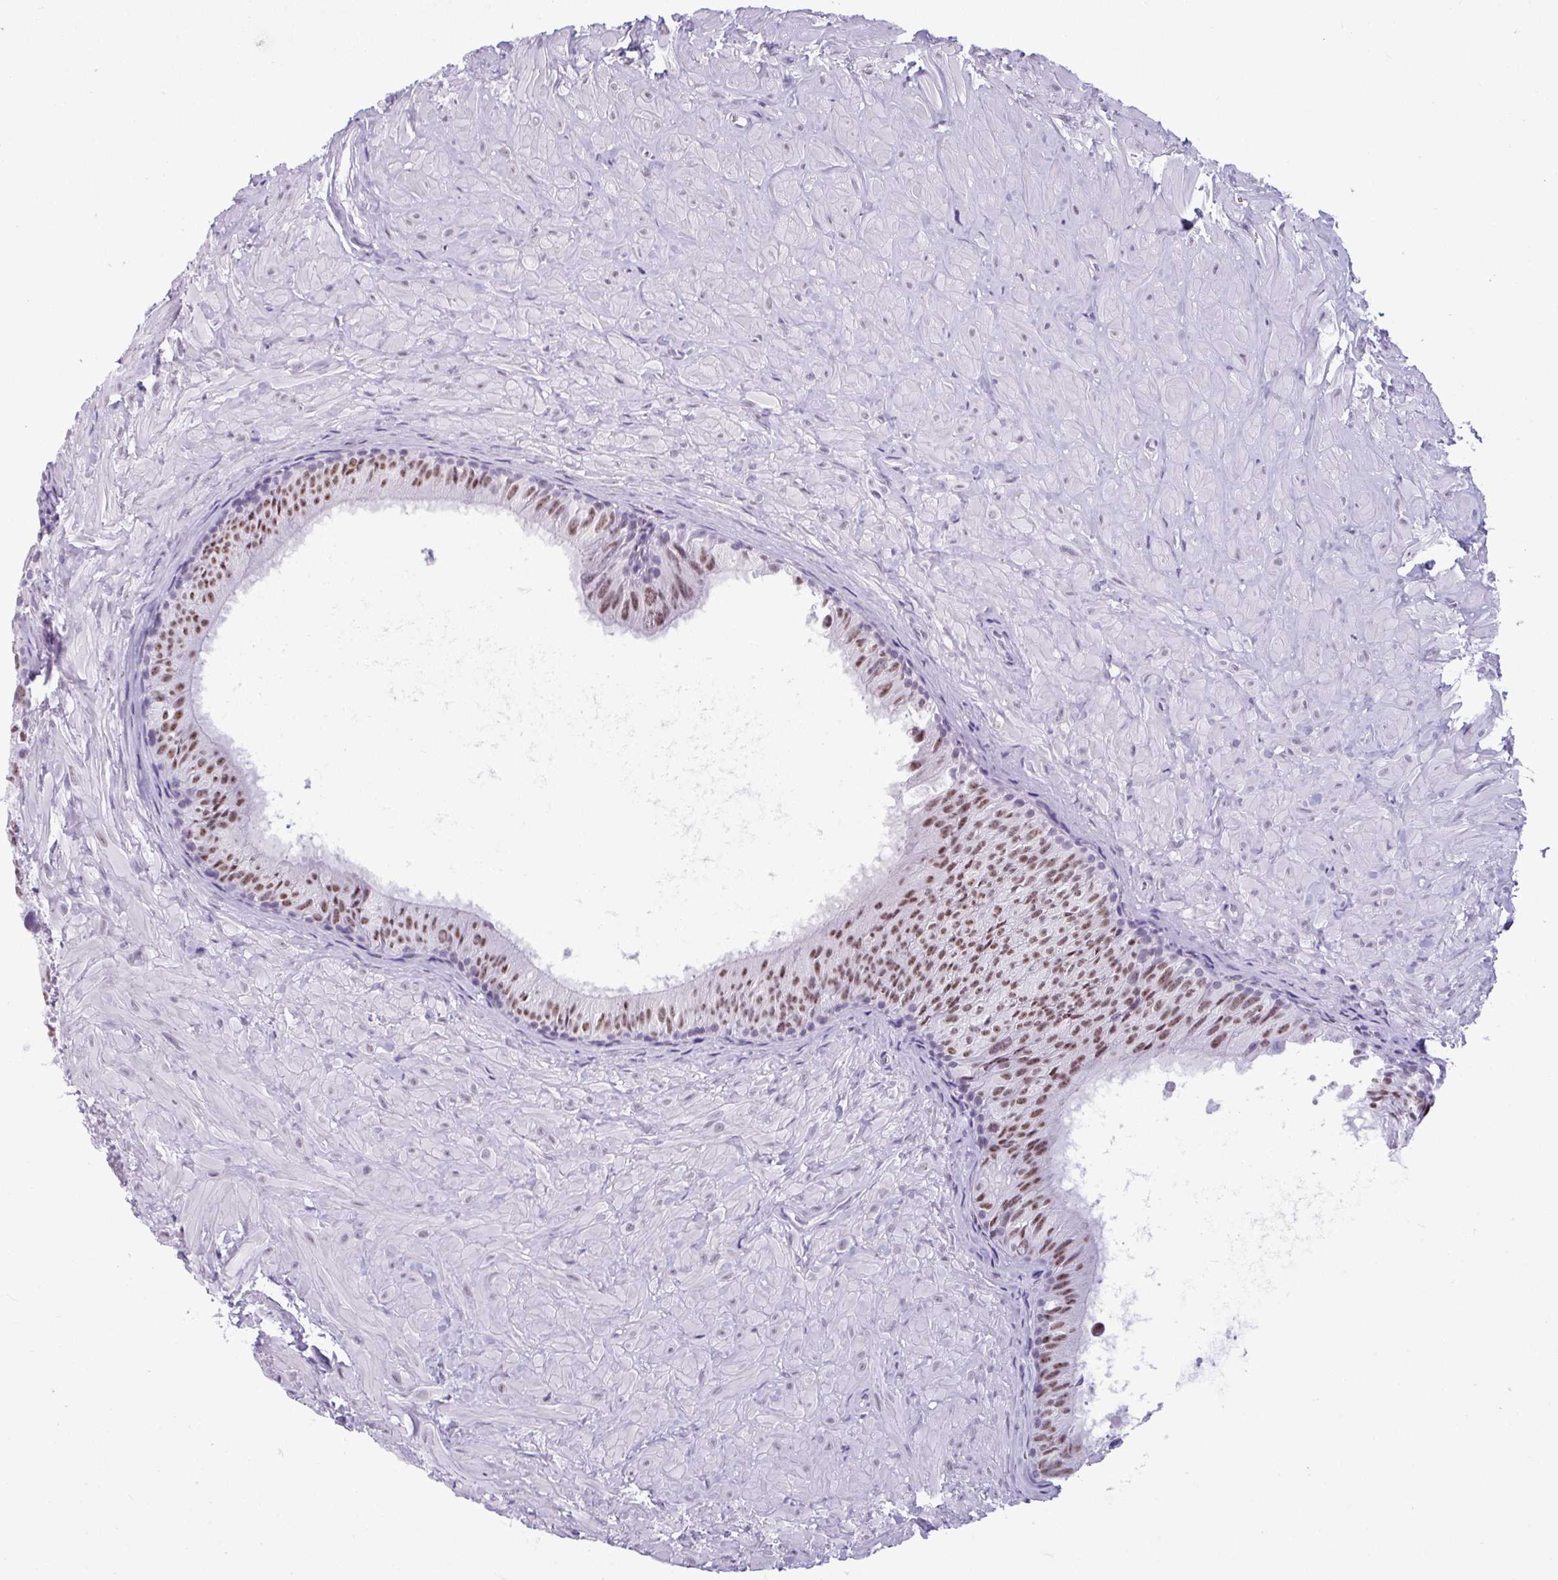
{"staining": {"intensity": "moderate", "quantity": ">75%", "location": "nuclear"}, "tissue": "epididymis", "cell_type": "Glandular cells", "image_type": "normal", "snomed": [{"axis": "morphology", "description": "Normal tissue, NOS"}, {"axis": "topography", "description": "Epididymis"}], "caption": "Immunohistochemical staining of unremarkable epididymis shows medium levels of moderate nuclear expression in about >75% of glandular cells. Nuclei are stained in blue.", "gene": "SRGAP1", "patient": {"sex": "male", "age": 30}}